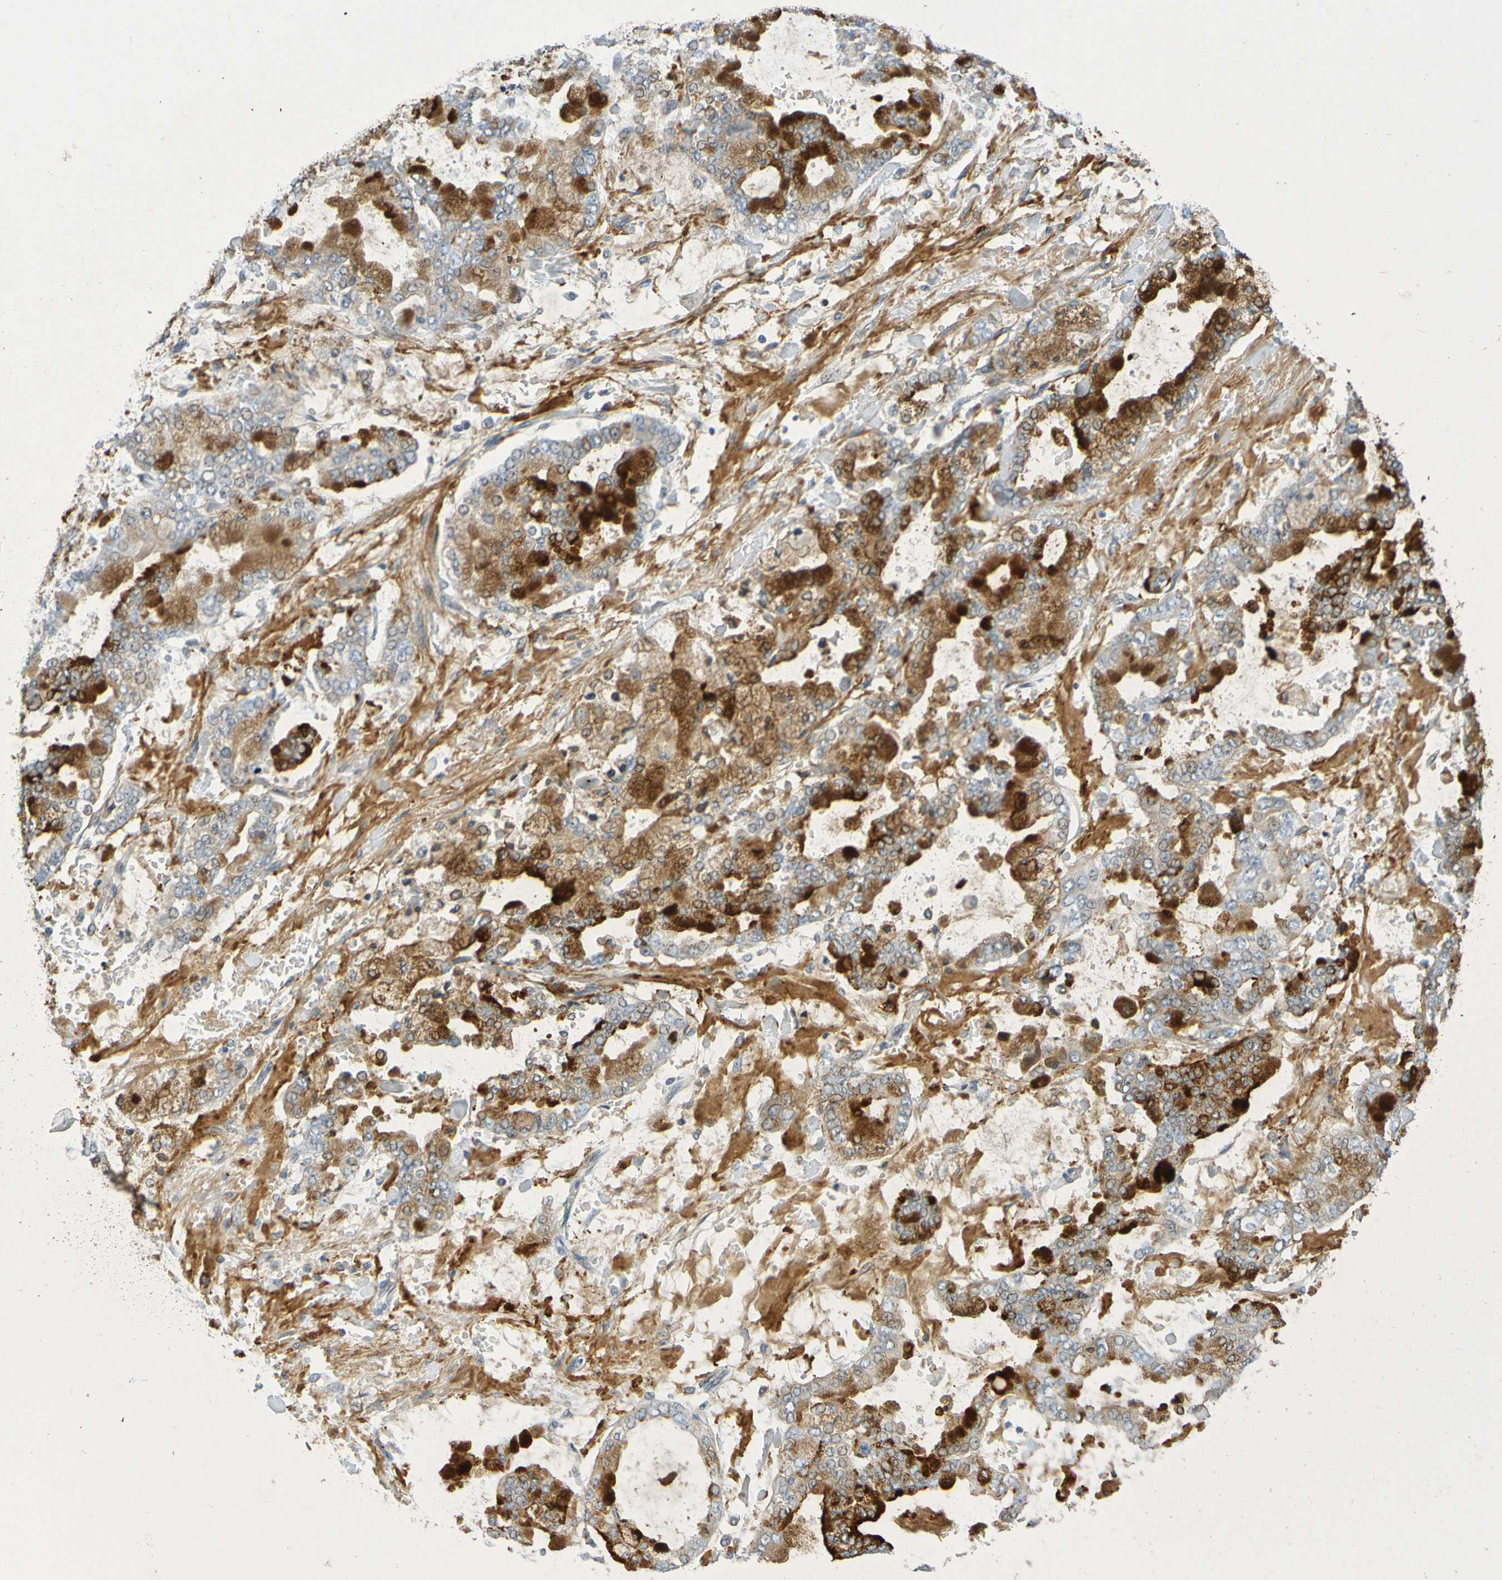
{"staining": {"intensity": "strong", "quantity": "25%-75%", "location": "cytoplasmic/membranous"}, "tissue": "stomach cancer", "cell_type": "Tumor cells", "image_type": "cancer", "snomed": [{"axis": "morphology", "description": "Normal tissue, NOS"}, {"axis": "morphology", "description": "Adenocarcinoma, NOS"}, {"axis": "topography", "description": "Stomach, upper"}, {"axis": "topography", "description": "Stomach"}], "caption": "The immunohistochemical stain highlights strong cytoplasmic/membranous expression in tumor cells of stomach adenocarcinoma tissue.", "gene": "IL10", "patient": {"sex": "male", "age": 76}}